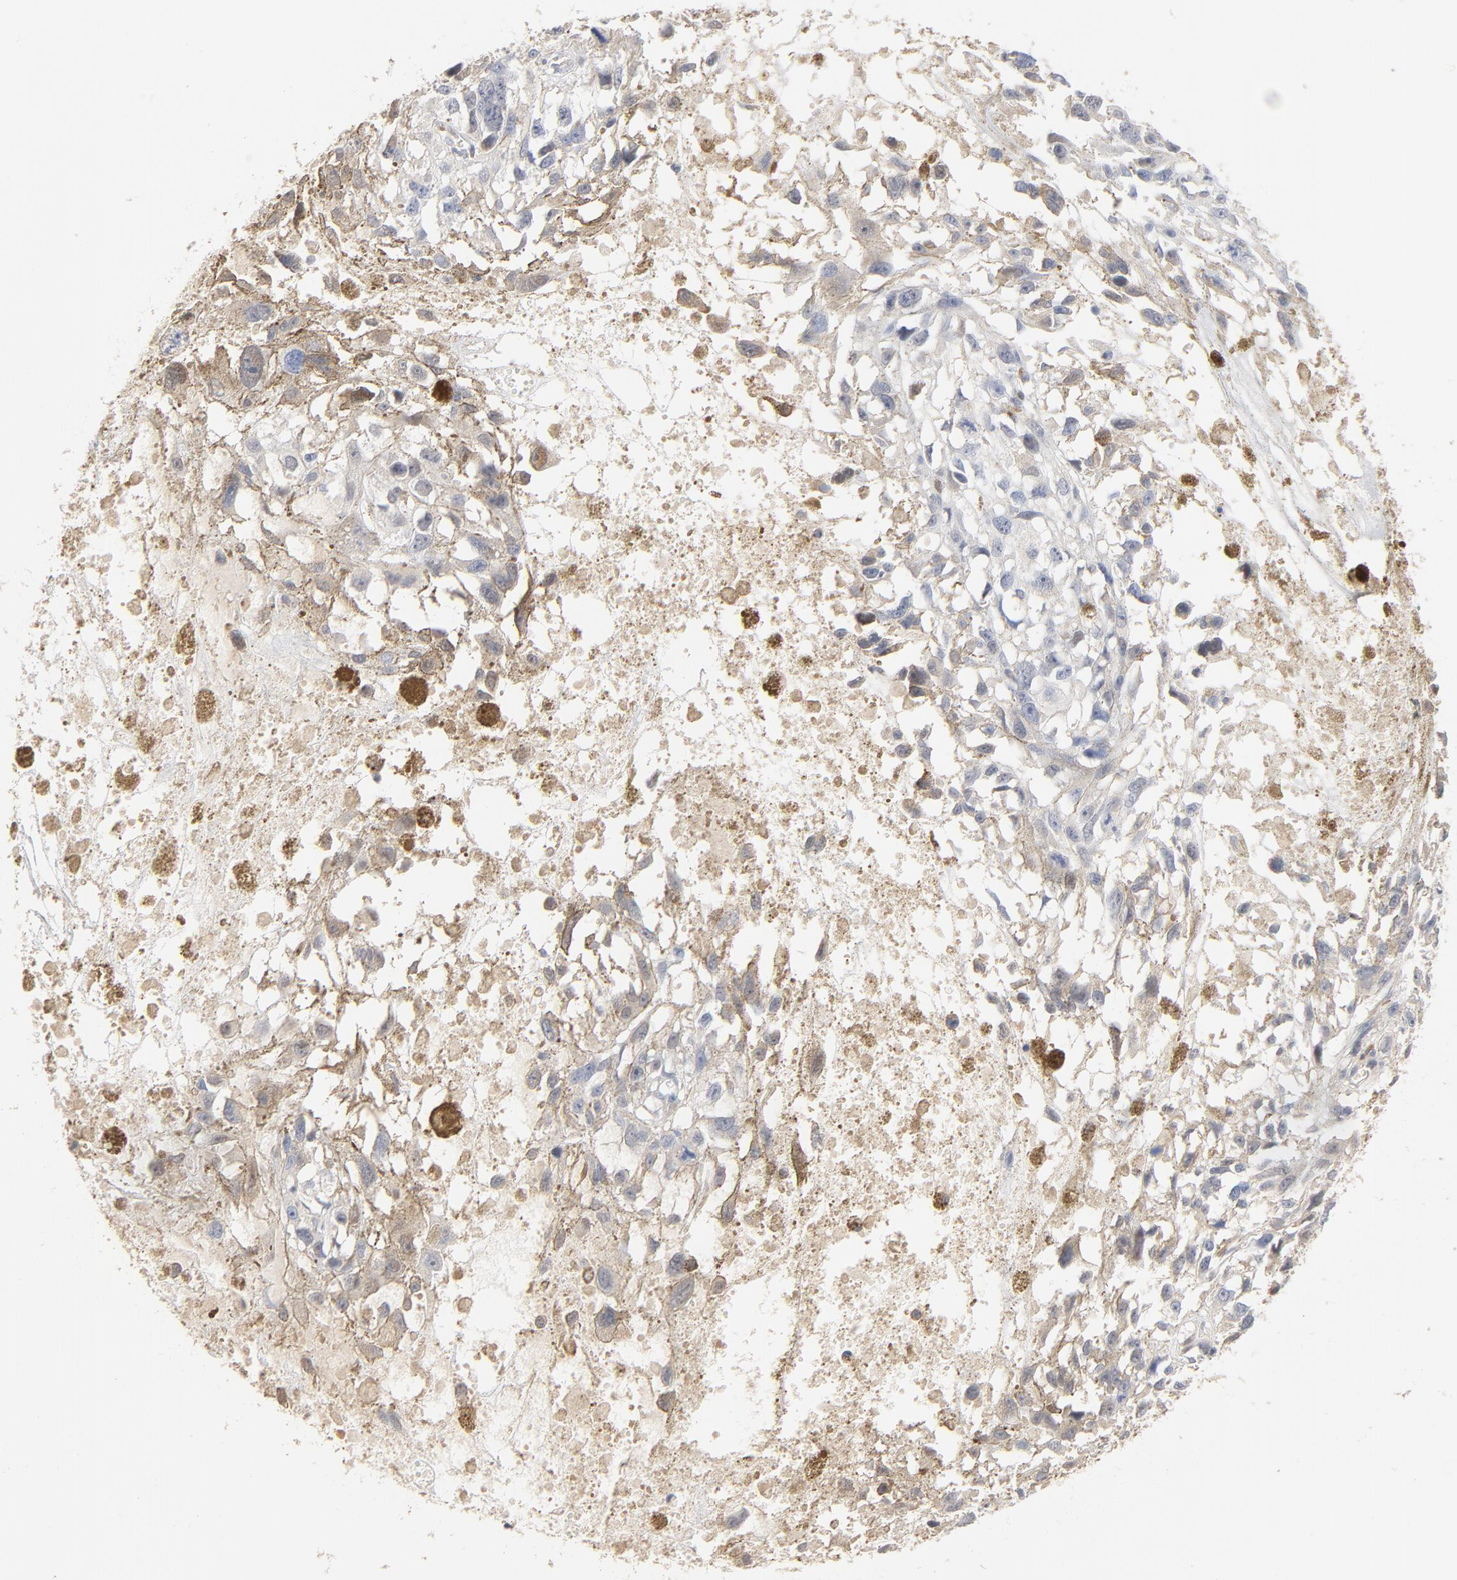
{"staining": {"intensity": "negative", "quantity": "none", "location": "none"}, "tissue": "melanoma", "cell_type": "Tumor cells", "image_type": "cancer", "snomed": [{"axis": "morphology", "description": "Malignant melanoma, Metastatic site"}, {"axis": "topography", "description": "Lymph node"}], "caption": "Tumor cells show no significant protein expression in melanoma.", "gene": "EPCAM", "patient": {"sex": "male", "age": 59}}